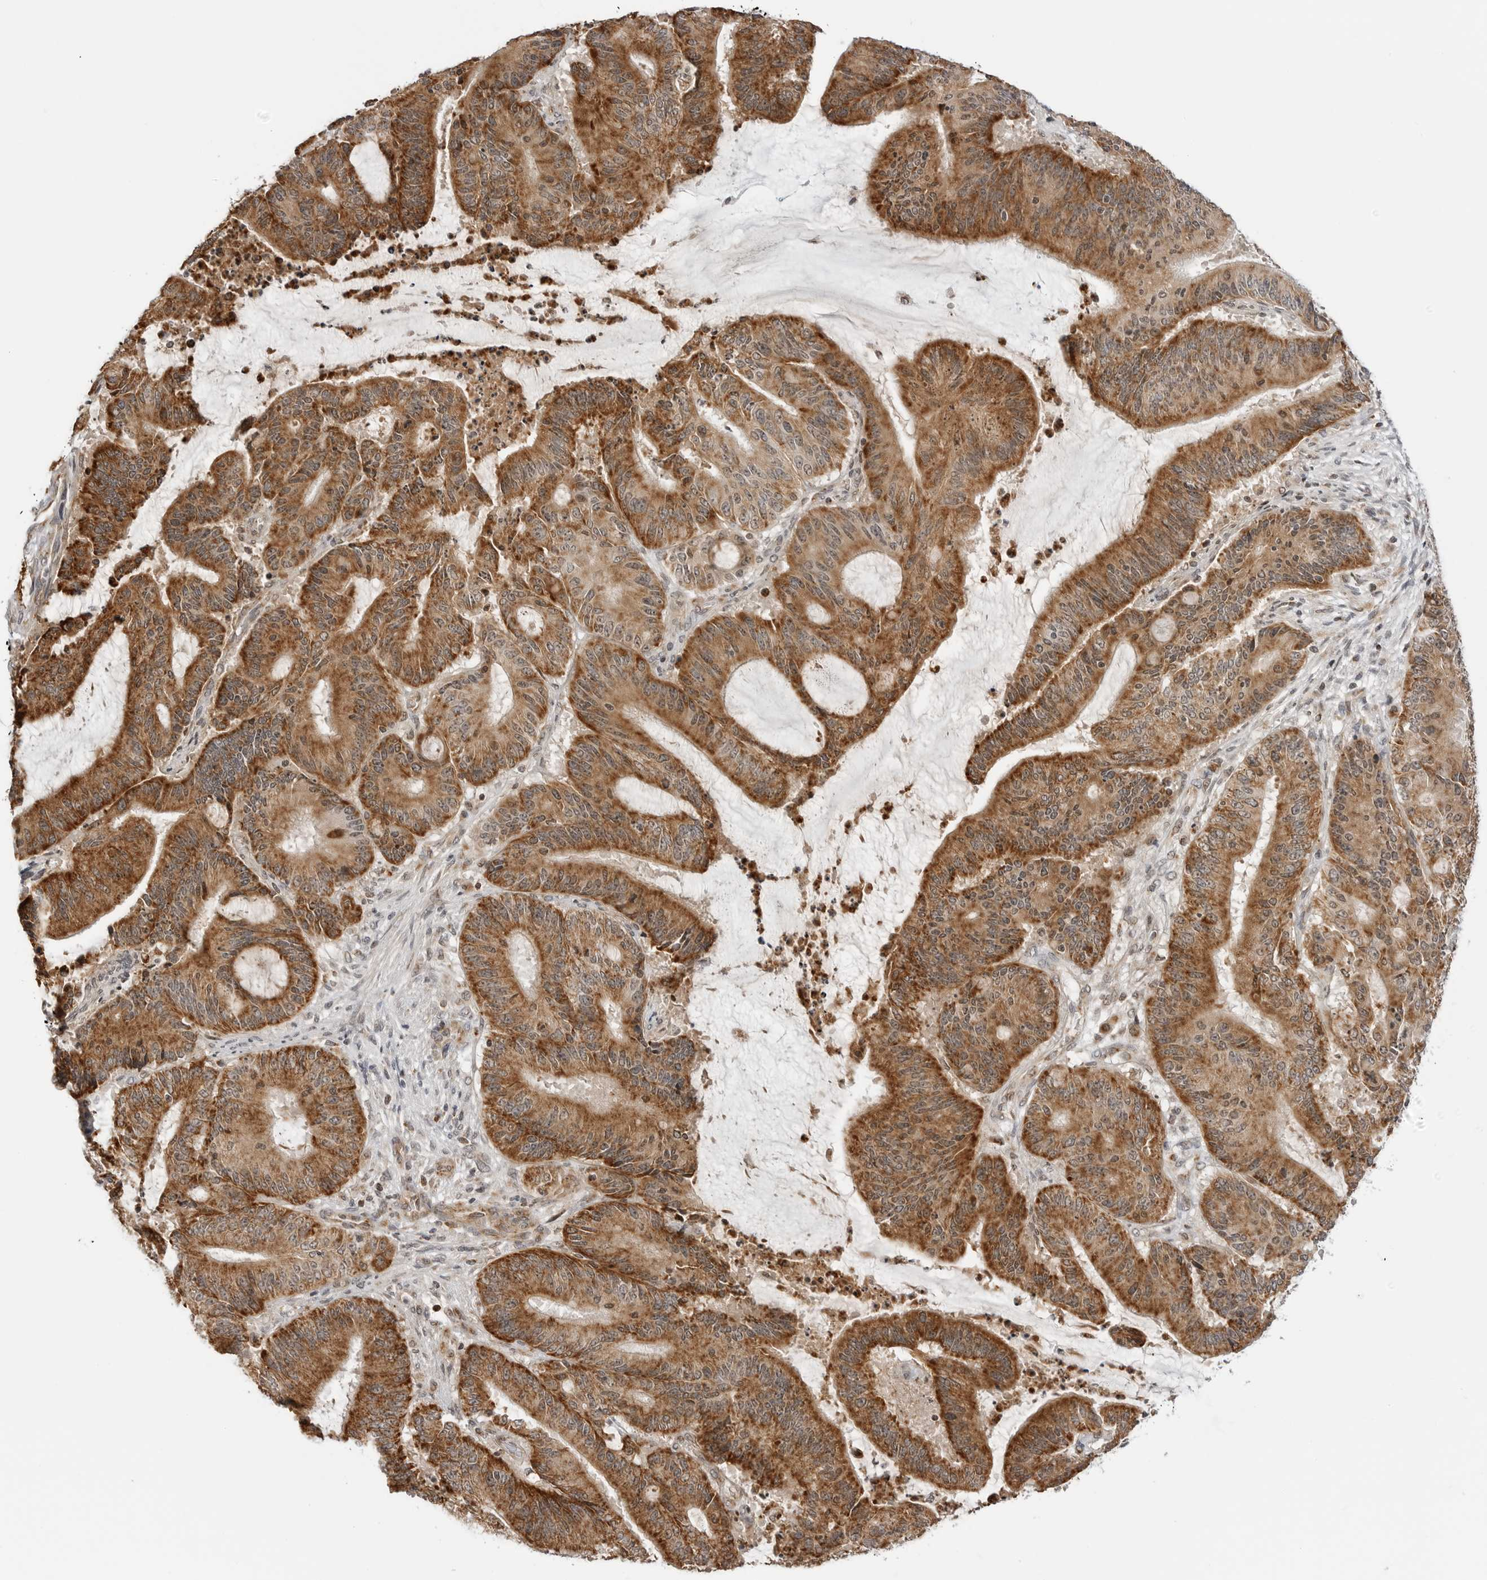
{"staining": {"intensity": "strong", "quantity": ">75%", "location": "cytoplasmic/membranous"}, "tissue": "liver cancer", "cell_type": "Tumor cells", "image_type": "cancer", "snomed": [{"axis": "morphology", "description": "Normal tissue, NOS"}, {"axis": "morphology", "description": "Cholangiocarcinoma"}, {"axis": "topography", "description": "Liver"}, {"axis": "topography", "description": "Peripheral nerve tissue"}], "caption": "Protein staining by IHC displays strong cytoplasmic/membranous staining in about >75% of tumor cells in cholangiocarcinoma (liver).", "gene": "PEX2", "patient": {"sex": "female", "age": 73}}